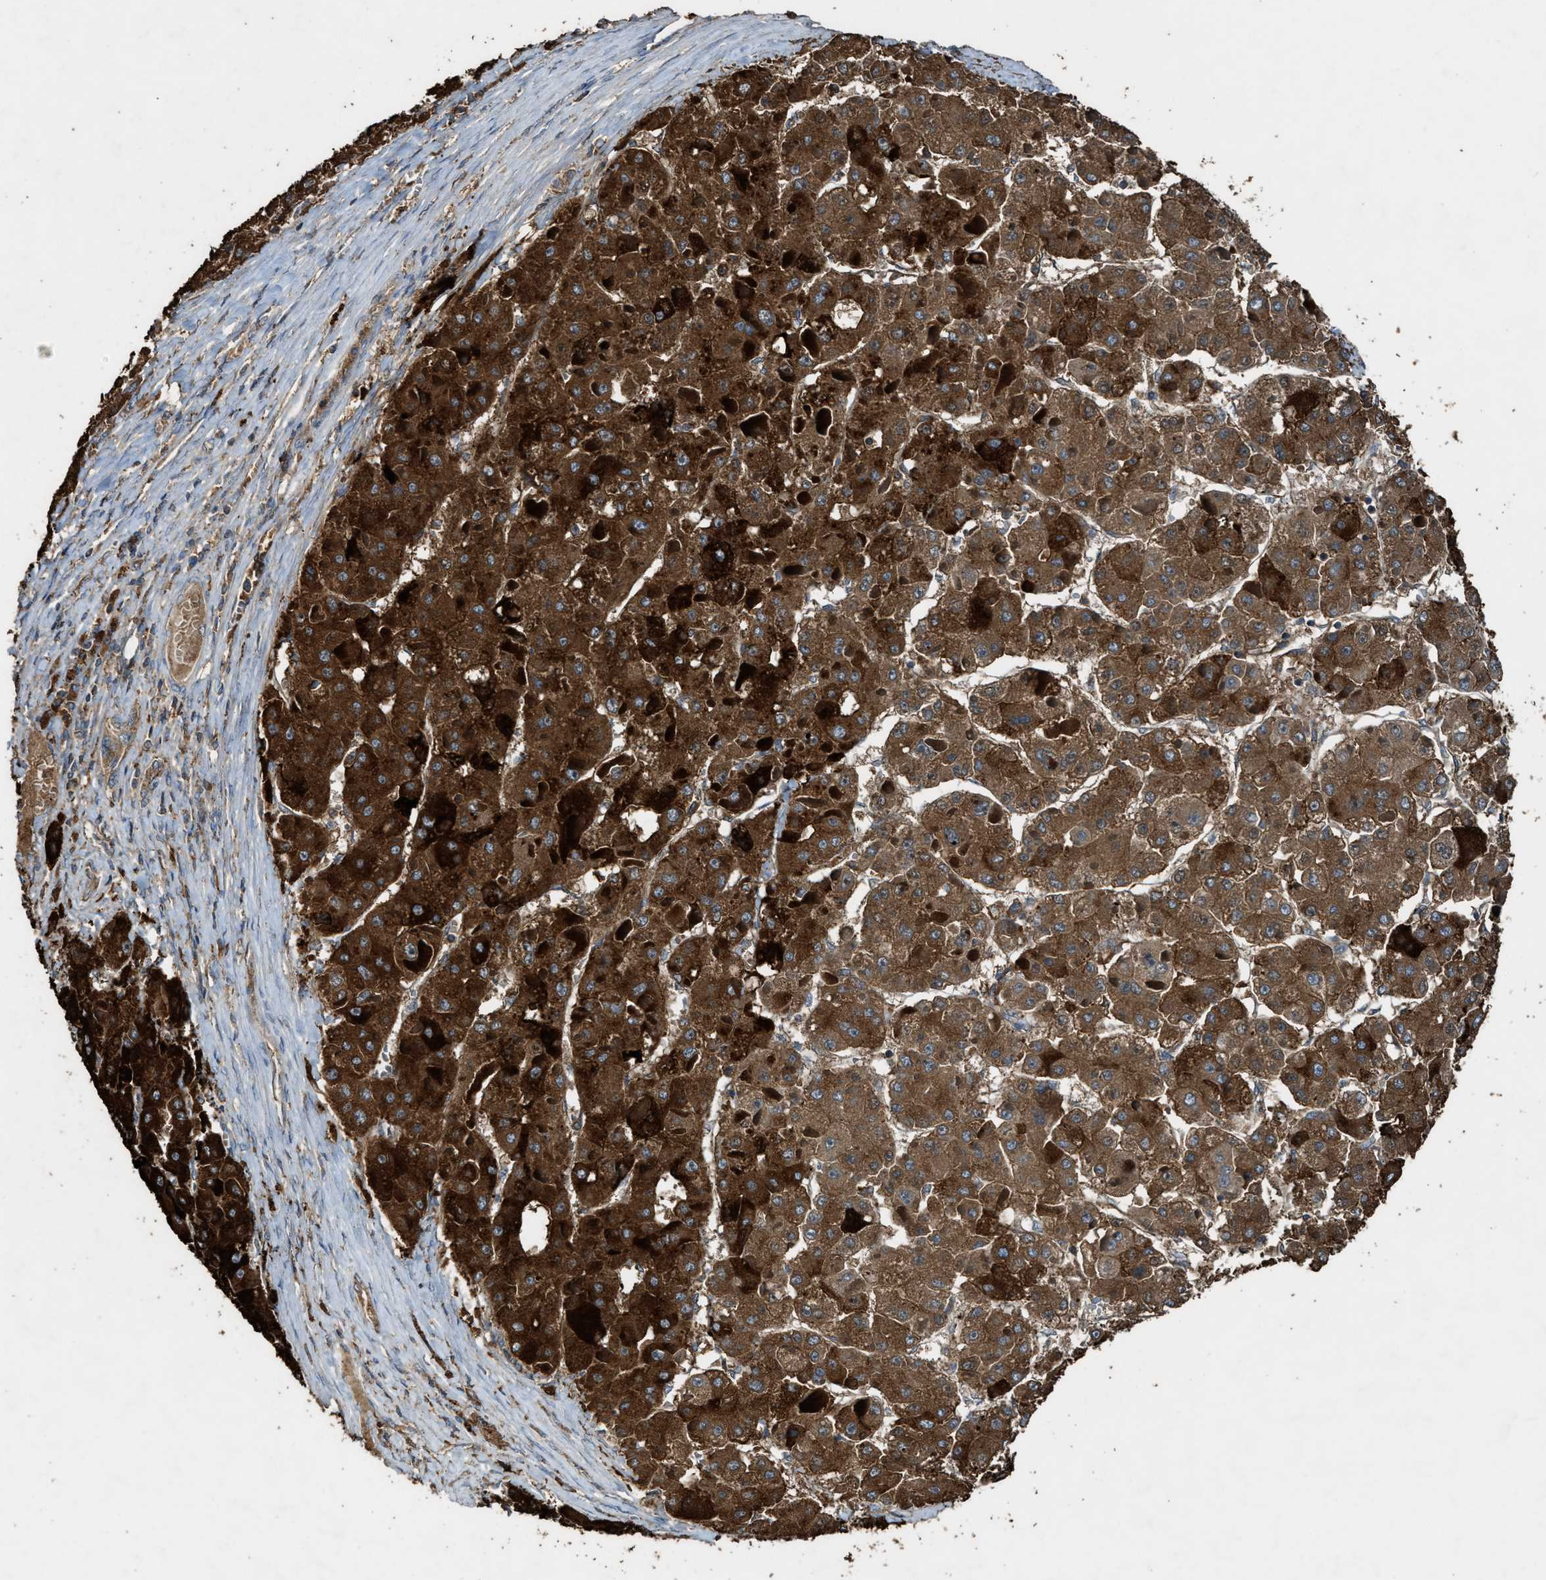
{"staining": {"intensity": "strong", "quantity": ">75%", "location": "cytoplasmic/membranous"}, "tissue": "liver cancer", "cell_type": "Tumor cells", "image_type": "cancer", "snomed": [{"axis": "morphology", "description": "Carcinoma, Hepatocellular, NOS"}, {"axis": "topography", "description": "Liver"}], "caption": "There is high levels of strong cytoplasmic/membranous expression in tumor cells of liver hepatocellular carcinoma, as demonstrated by immunohistochemical staining (brown color).", "gene": "MAP3K8", "patient": {"sex": "female", "age": 73}}